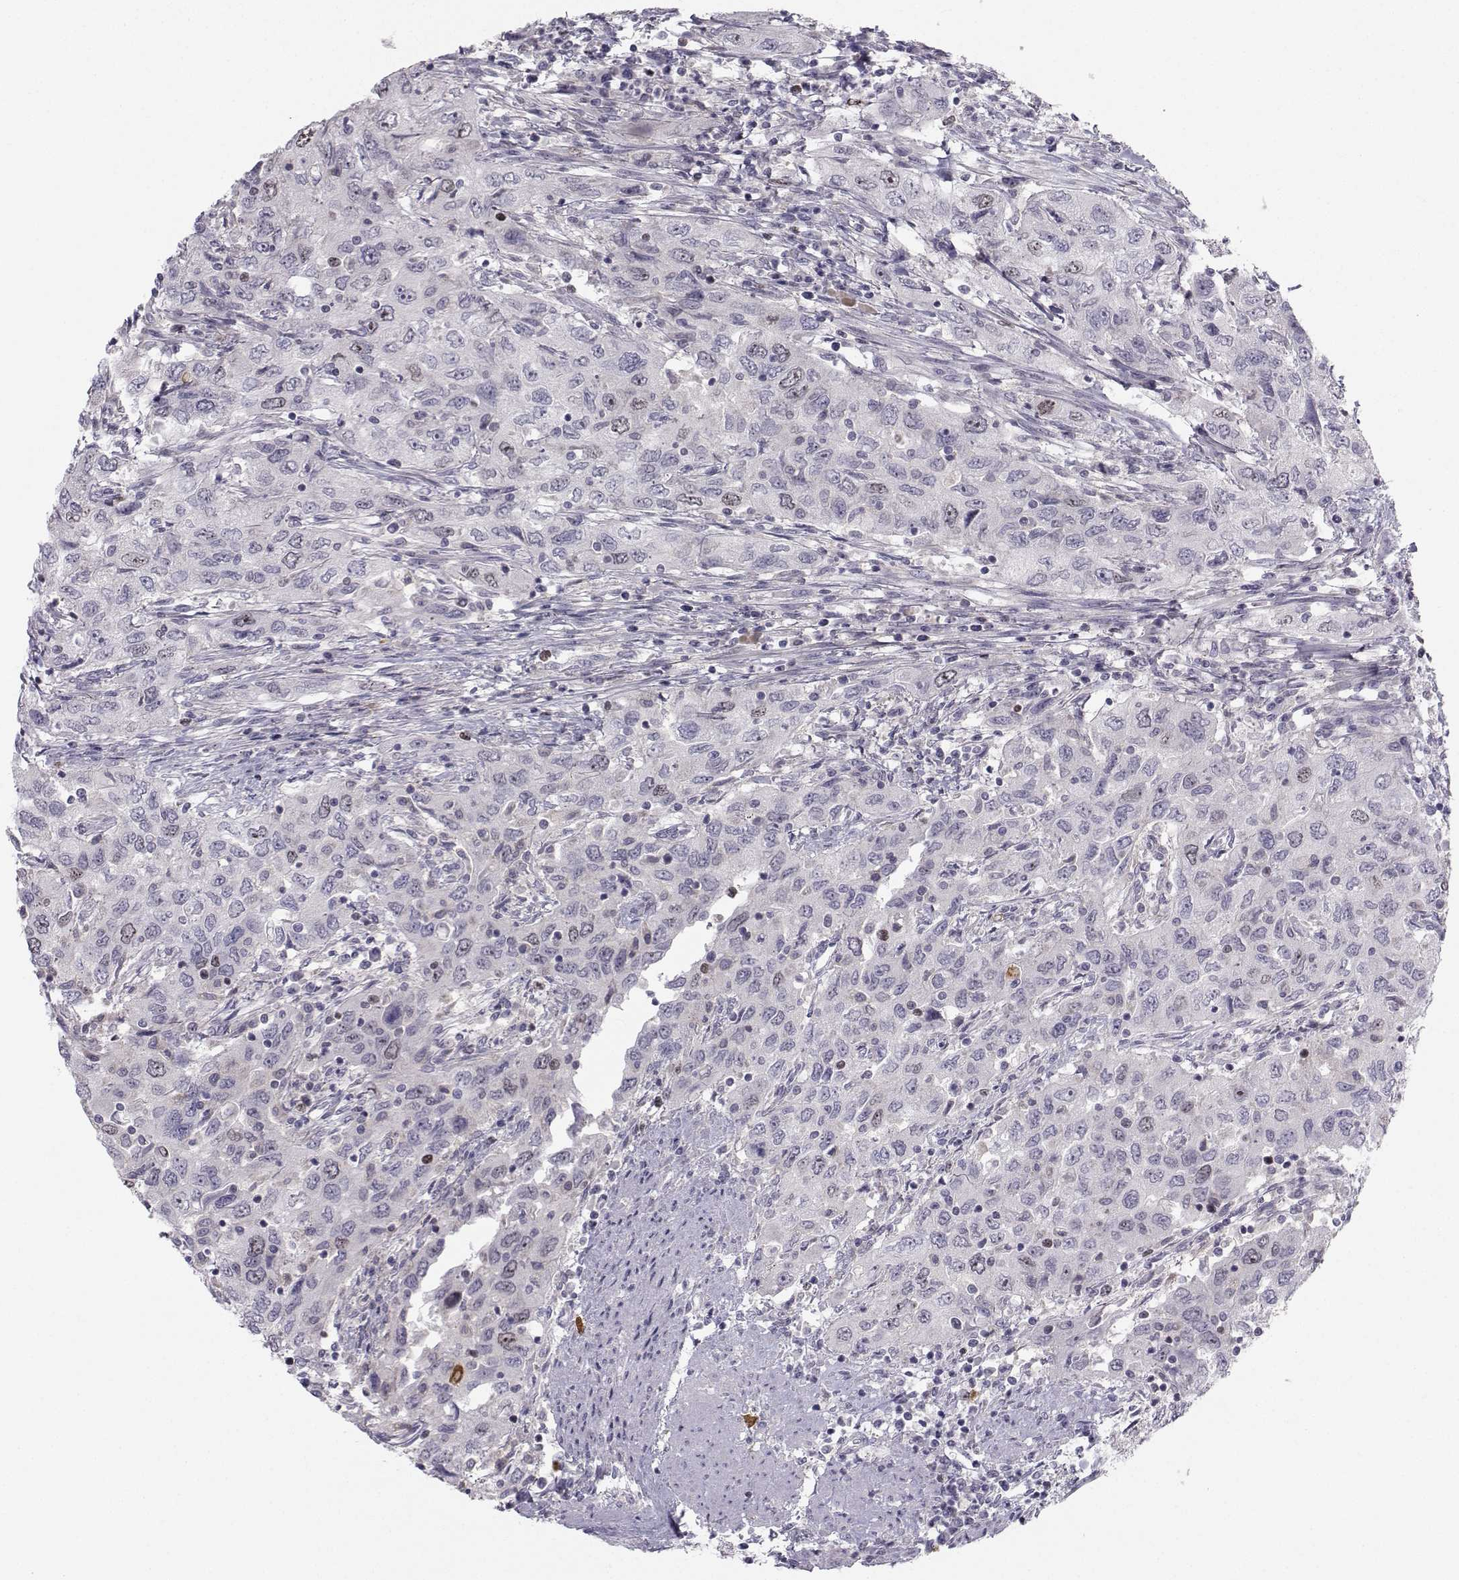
{"staining": {"intensity": "negative", "quantity": "none", "location": "none"}, "tissue": "urothelial cancer", "cell_type": "Tumor cells", "image_type": "cancer", "snomed": [{"axis": "morphology", "description": "Urothelial carcinoma, High grade"}, {"axis": "topography", "description": "Urinary bladder"}], "caption": "A micrograph of urothelial carcinoma (high-grade) stained for a protein shows no brown staining in tumor cells. The staining is performed using DAB brown chromogen with nuclei counter-stained in using hematoxylin.", "gene": "LRP8", "patient": {"sex": "male", "age": 76}}